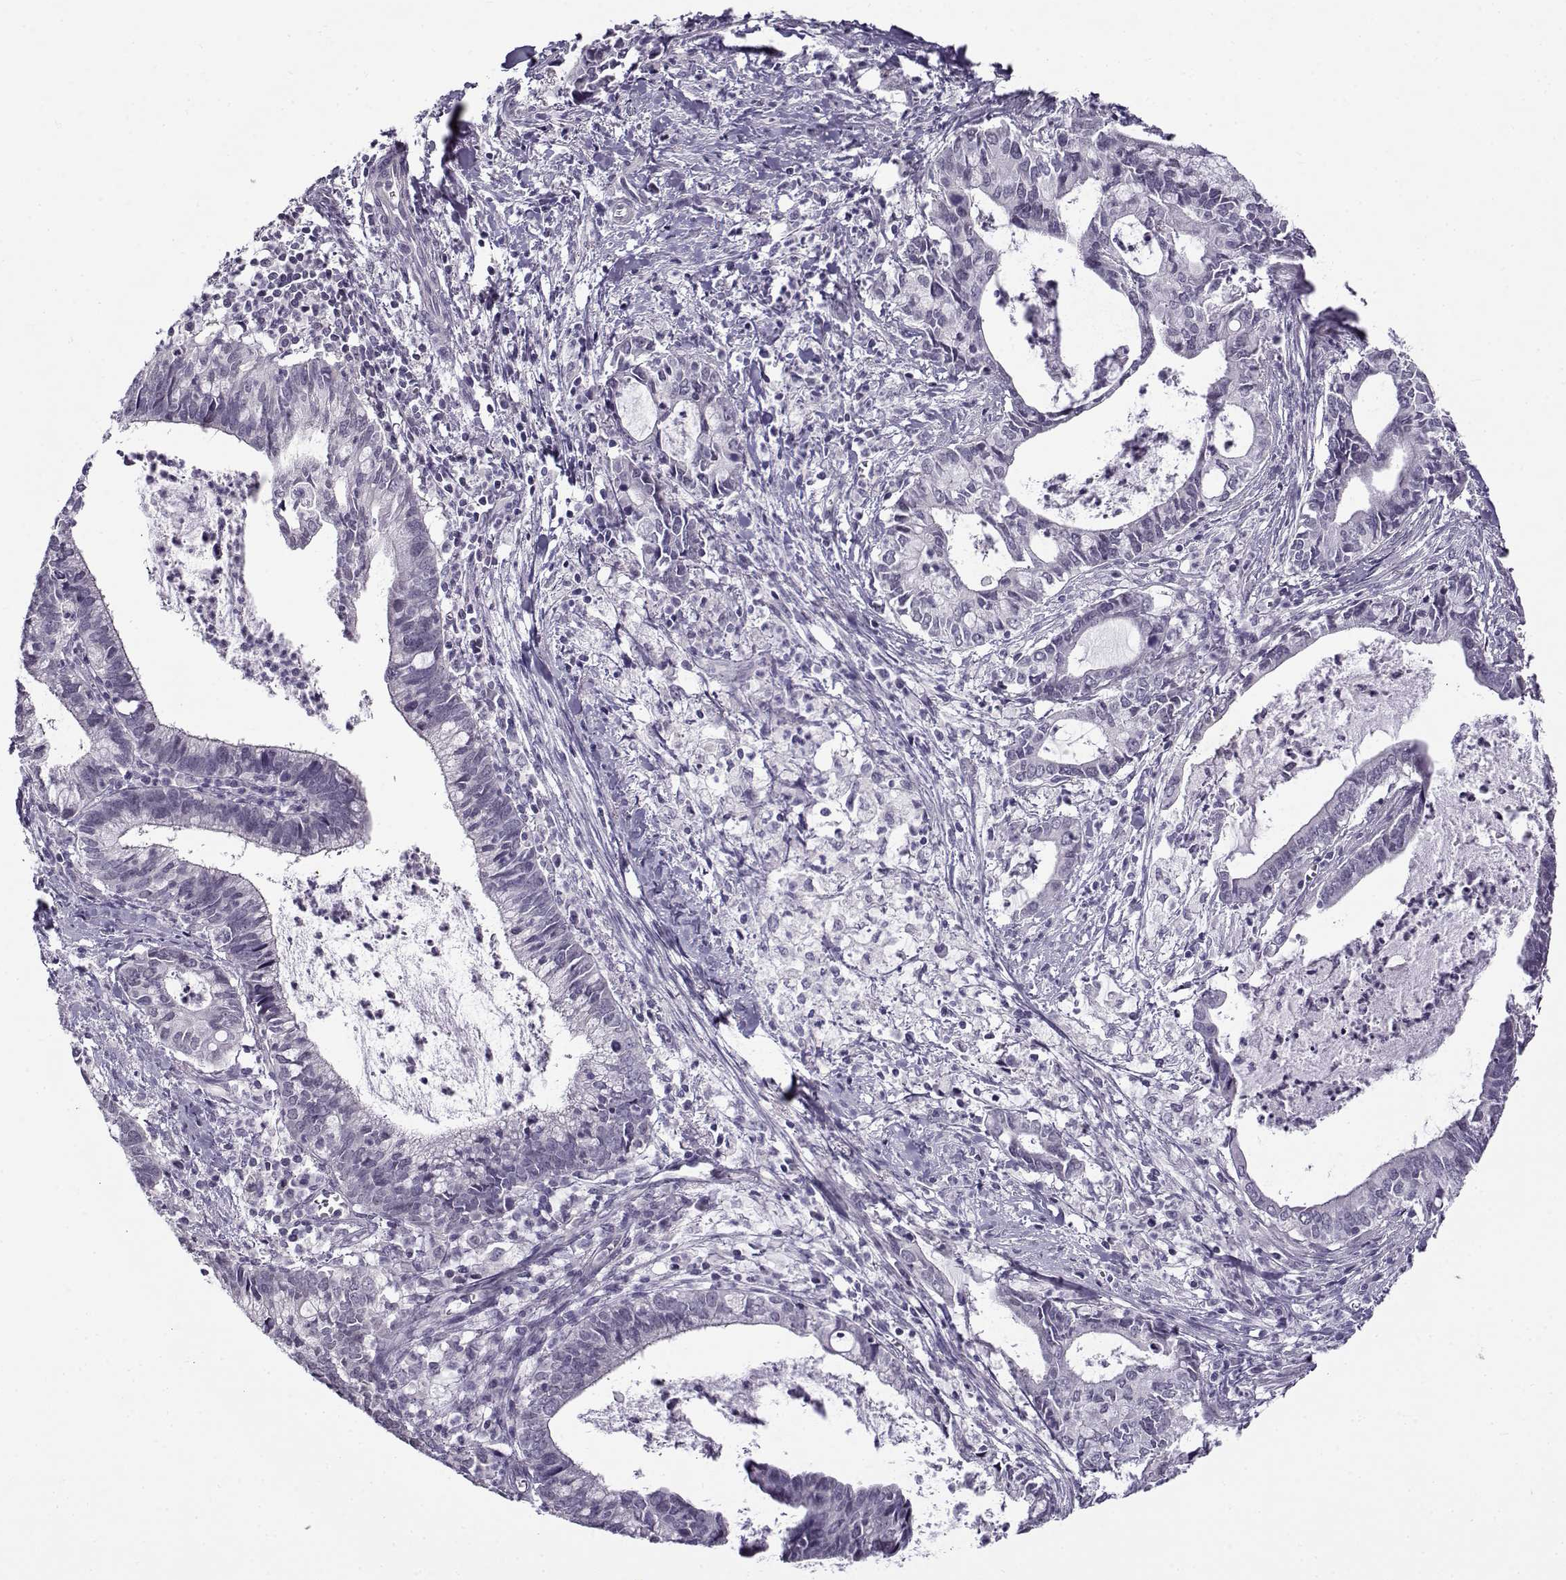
{"staining": {"intensity": "negative", "quantity": "none", "location": "none"}, "tissue": "cervical cancer", "cell_type": "Tumor cells", "image_type": "cancer", "snomed": [{"axis": "morphology", "description": "Adenocarcinoma, NOS"}, {"axis": "topography", "description": "Cervix"}], "caption": "The histopathology image exhibits no staining of tumor cells in cervical cancer (adenocarcinoma).", "gene": "TEX55", "patient": {"sex": "female", "age": 42}}